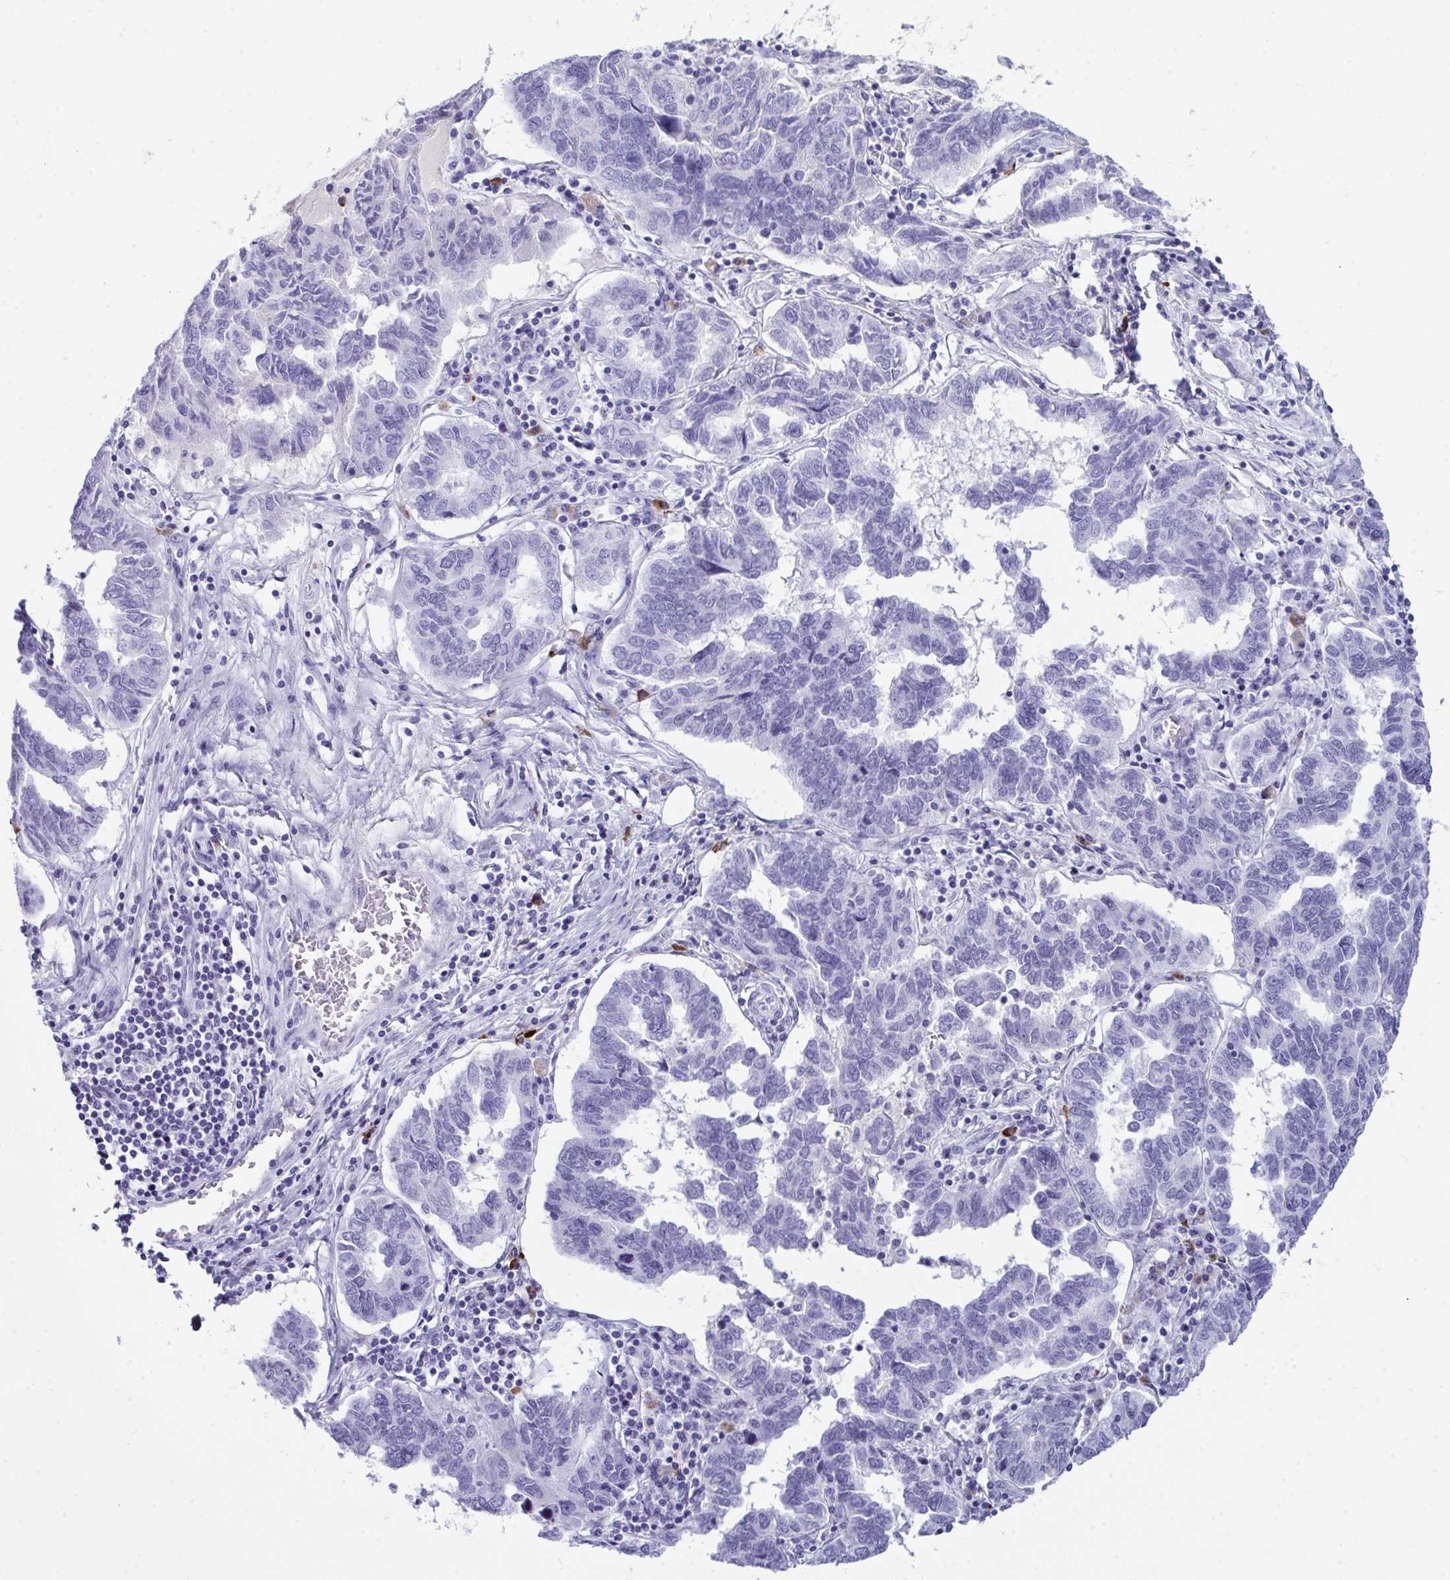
{"staining": {"intensity": "negative", "quantity": "none", "location": "none"}, "tissue": "ovarian cancer", "cell_type": "Tumor cells", "image_type": "cancer", "snomed": [{"axis": "morphology", "description": "Cystadenocarcinoma, serous, NOS"}, {"axis": "topography", "description": "Ovary"}], "caption": "A histopathology image of human ovarian serous cystadenocarcinoma is negative for staining in tumor cells.", "gene": "JCHAIN", "patient": {"sex": "female", "age": 64}}